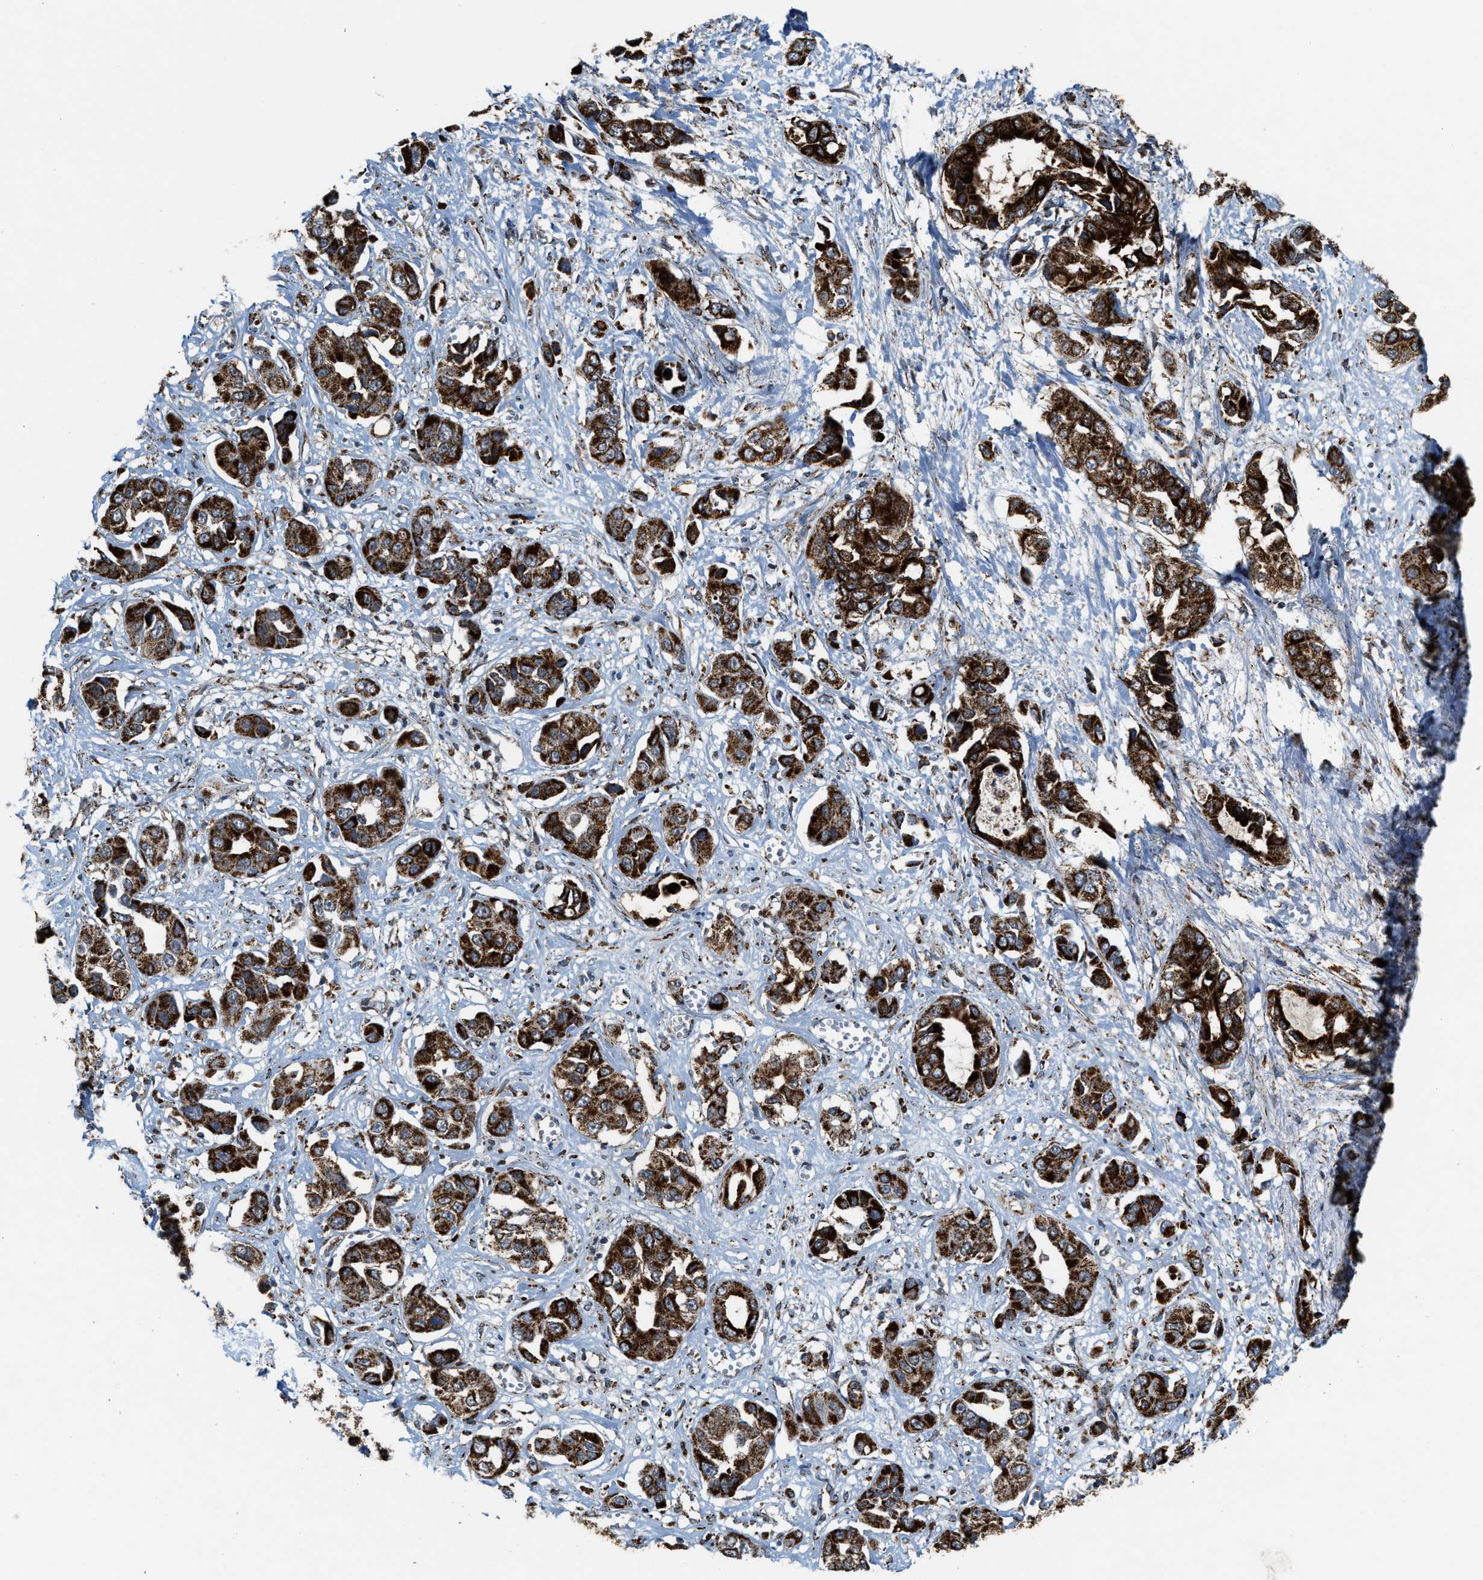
{"staining": {"intensity": "strong", "quantity": ">75%", "location": "cytoplasmic/membranous"}, "tissue": "liver cancer", "cell_type": "Tumor cells", "image_type": "cancer", "snomed": [{"axis": "morphology", "description": "Cholangiocarcinoma"}, {"axis": "topography", "description": "Liver"}], "caption": "Strong cytoplasmic/membranous protein expression is appreciated in about >75% of tumor cells in cholangiocarcinoma (liver).", "gene": "HIBADH", "patient": {"sex": "female", "age": 52}}